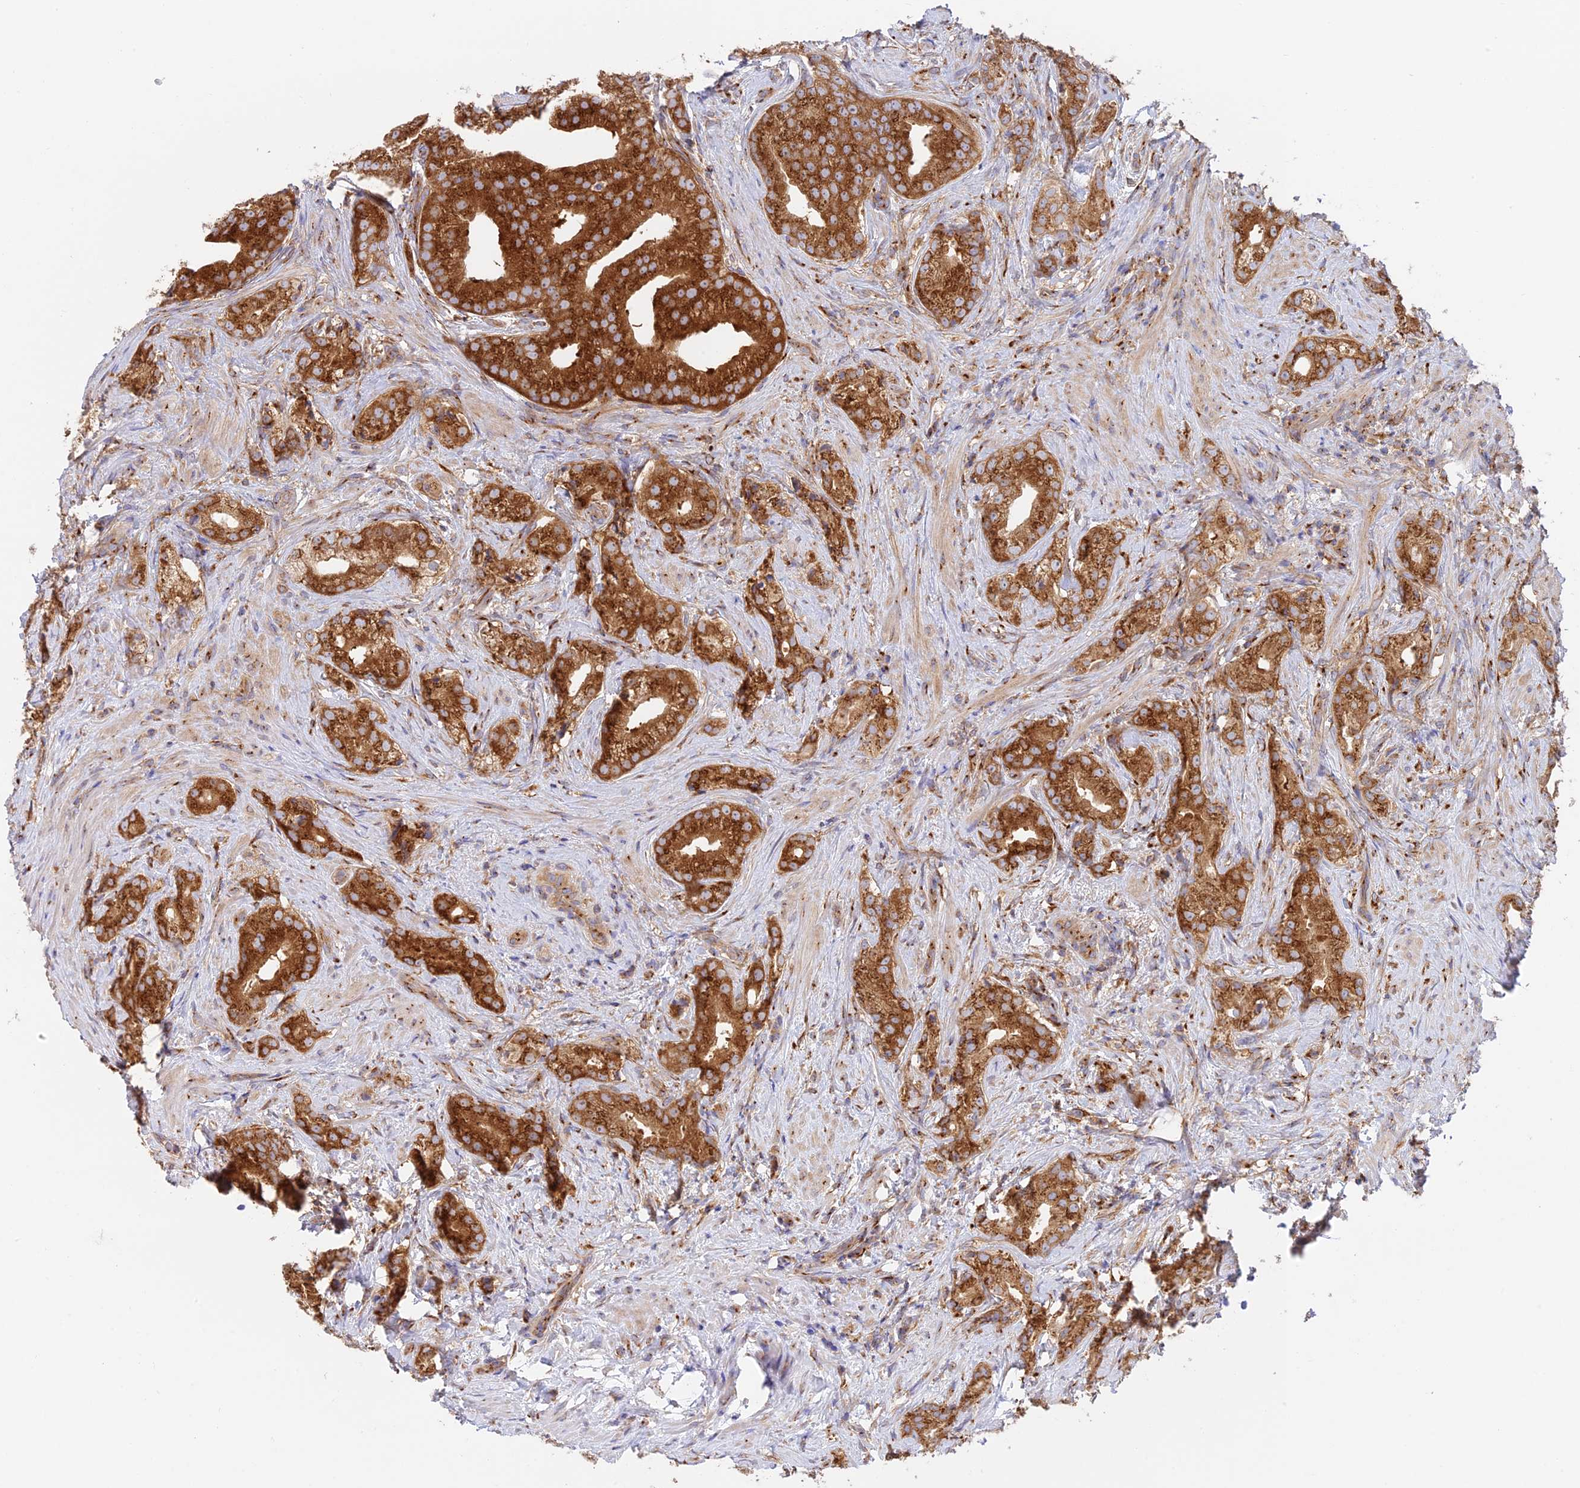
{"staining": {"intensity": "strong", "quantity": ">75%", "location": "cytoplasmic/membranous"}, "tissue": "prostate cancer", "cell_type": "Tumor cells", "image_type": "cancer", "snomed": [{"axis": "morphology", "description": "Adenocarcinoma, Low grade"}, {"axis": "topography", "description": "Prostate"}], "caption": "The image demonstrates immunohistochemical staining of adenocarcinoma (low-grade) (prostate). There is strong cytoplasmic/membranous expression is appreciated in about >75% of tumor cells. The protein is stained brown, and the nuclei are stained in blue (DAB (3,3'-diaminobenzidine) IHC with brightfield microscopy, high magnification).", "gene": "GOLGA3", "patient": {"sex": "male", "age": 71}}